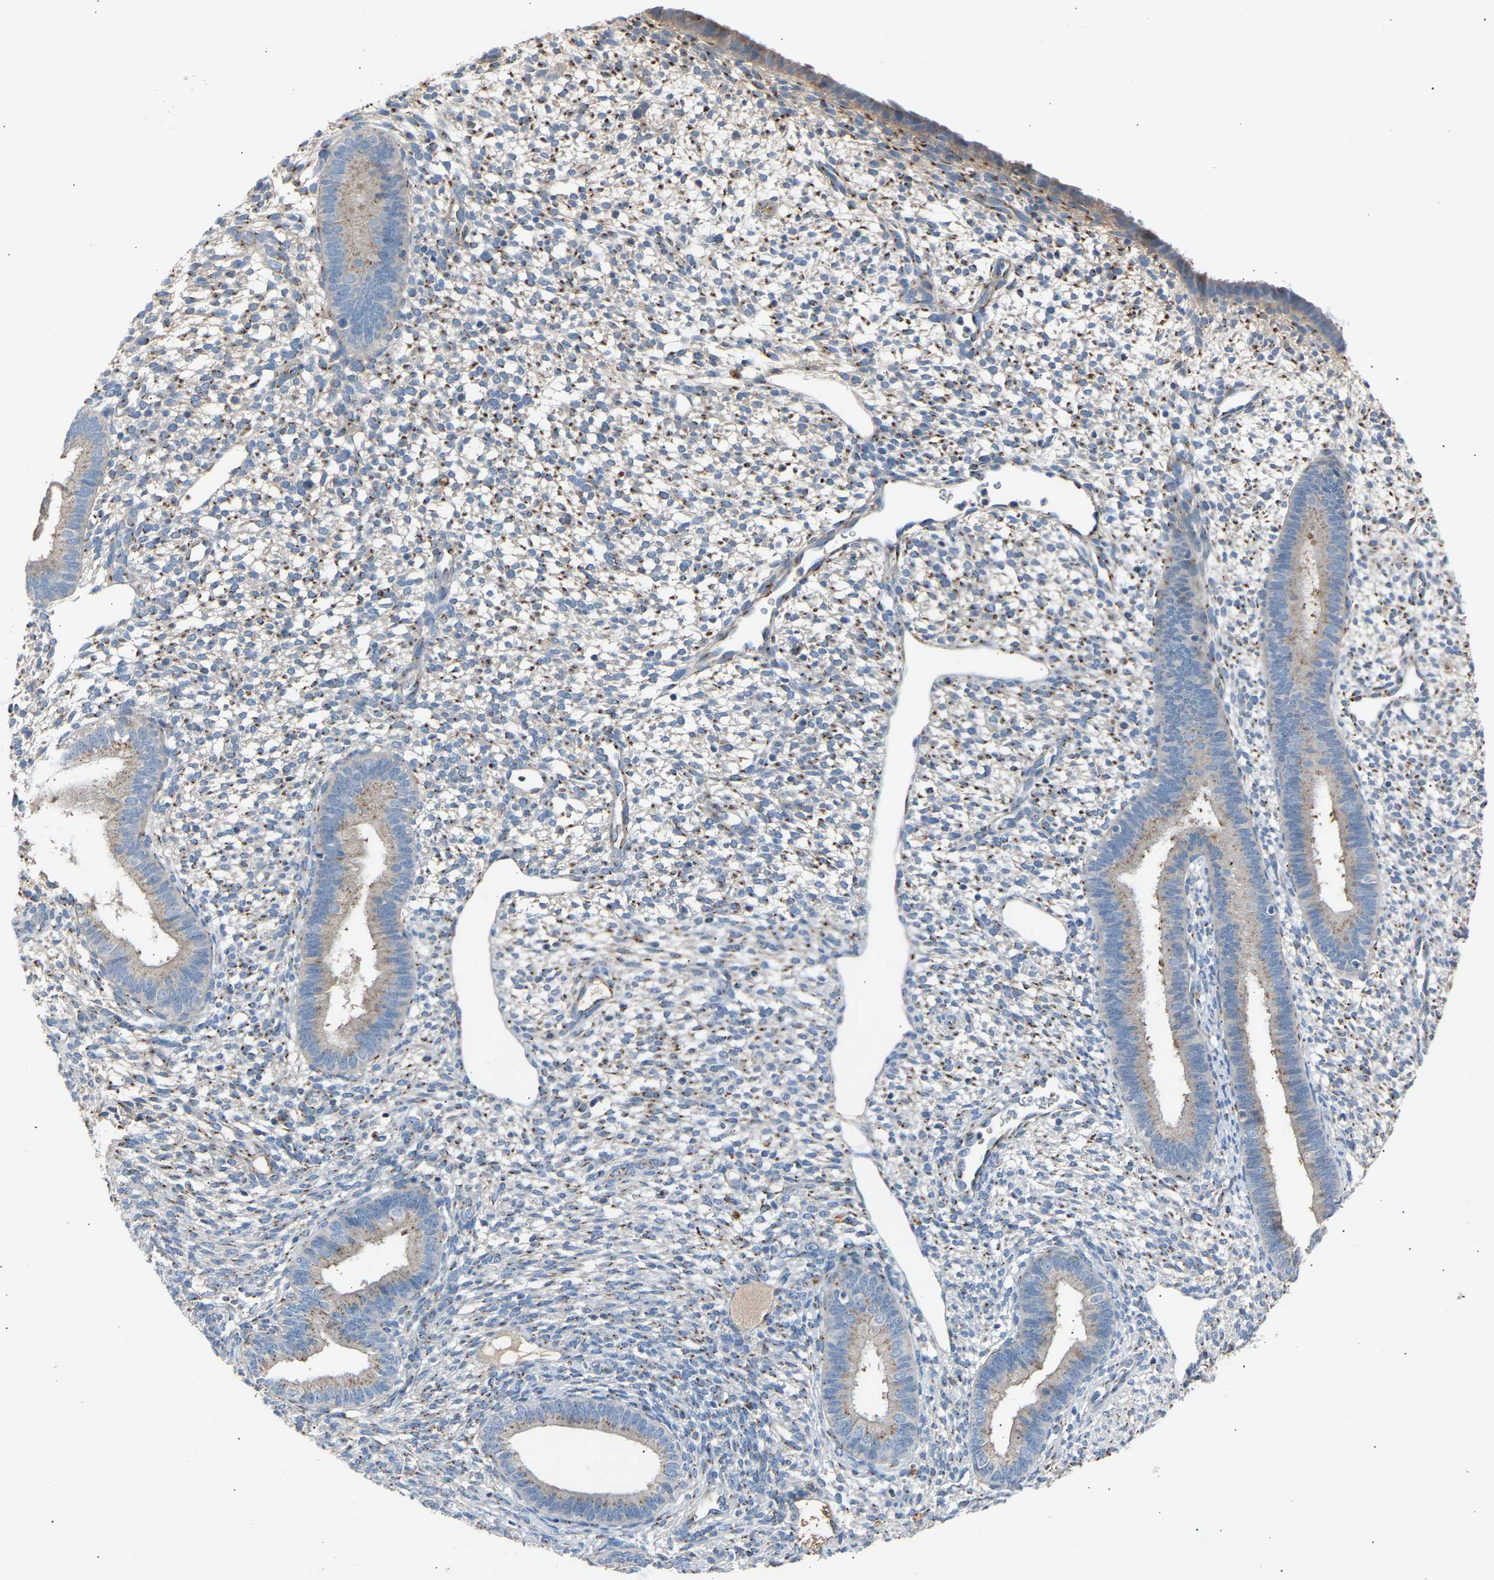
{"staining": {"intensity": "moderate", "quantity": "25%-75%", "location": "cytoplasmic/membranous"}, "tissue": "endometrium", "cell_type": "Cells in endometrial stroma", "image_type": "normal", "snomed": [{"axis": "morphology", "description": "Normal tissue, NOS"}, {"axis": "topography", "description": "Endometrium"}], "caption": "Immunohistochemistry (IHC) micrograph of unremarkable endometrium: human endometrium stained using IHC displays medium levels of moderate protein expression localized specifically in the cytoplasmic/membranous of cells in endometrial stroma, appearing as a cytoplasmic/membranous brown color.", "gene": "CYREN", "patient": {"sex": "female", "age": 46}}